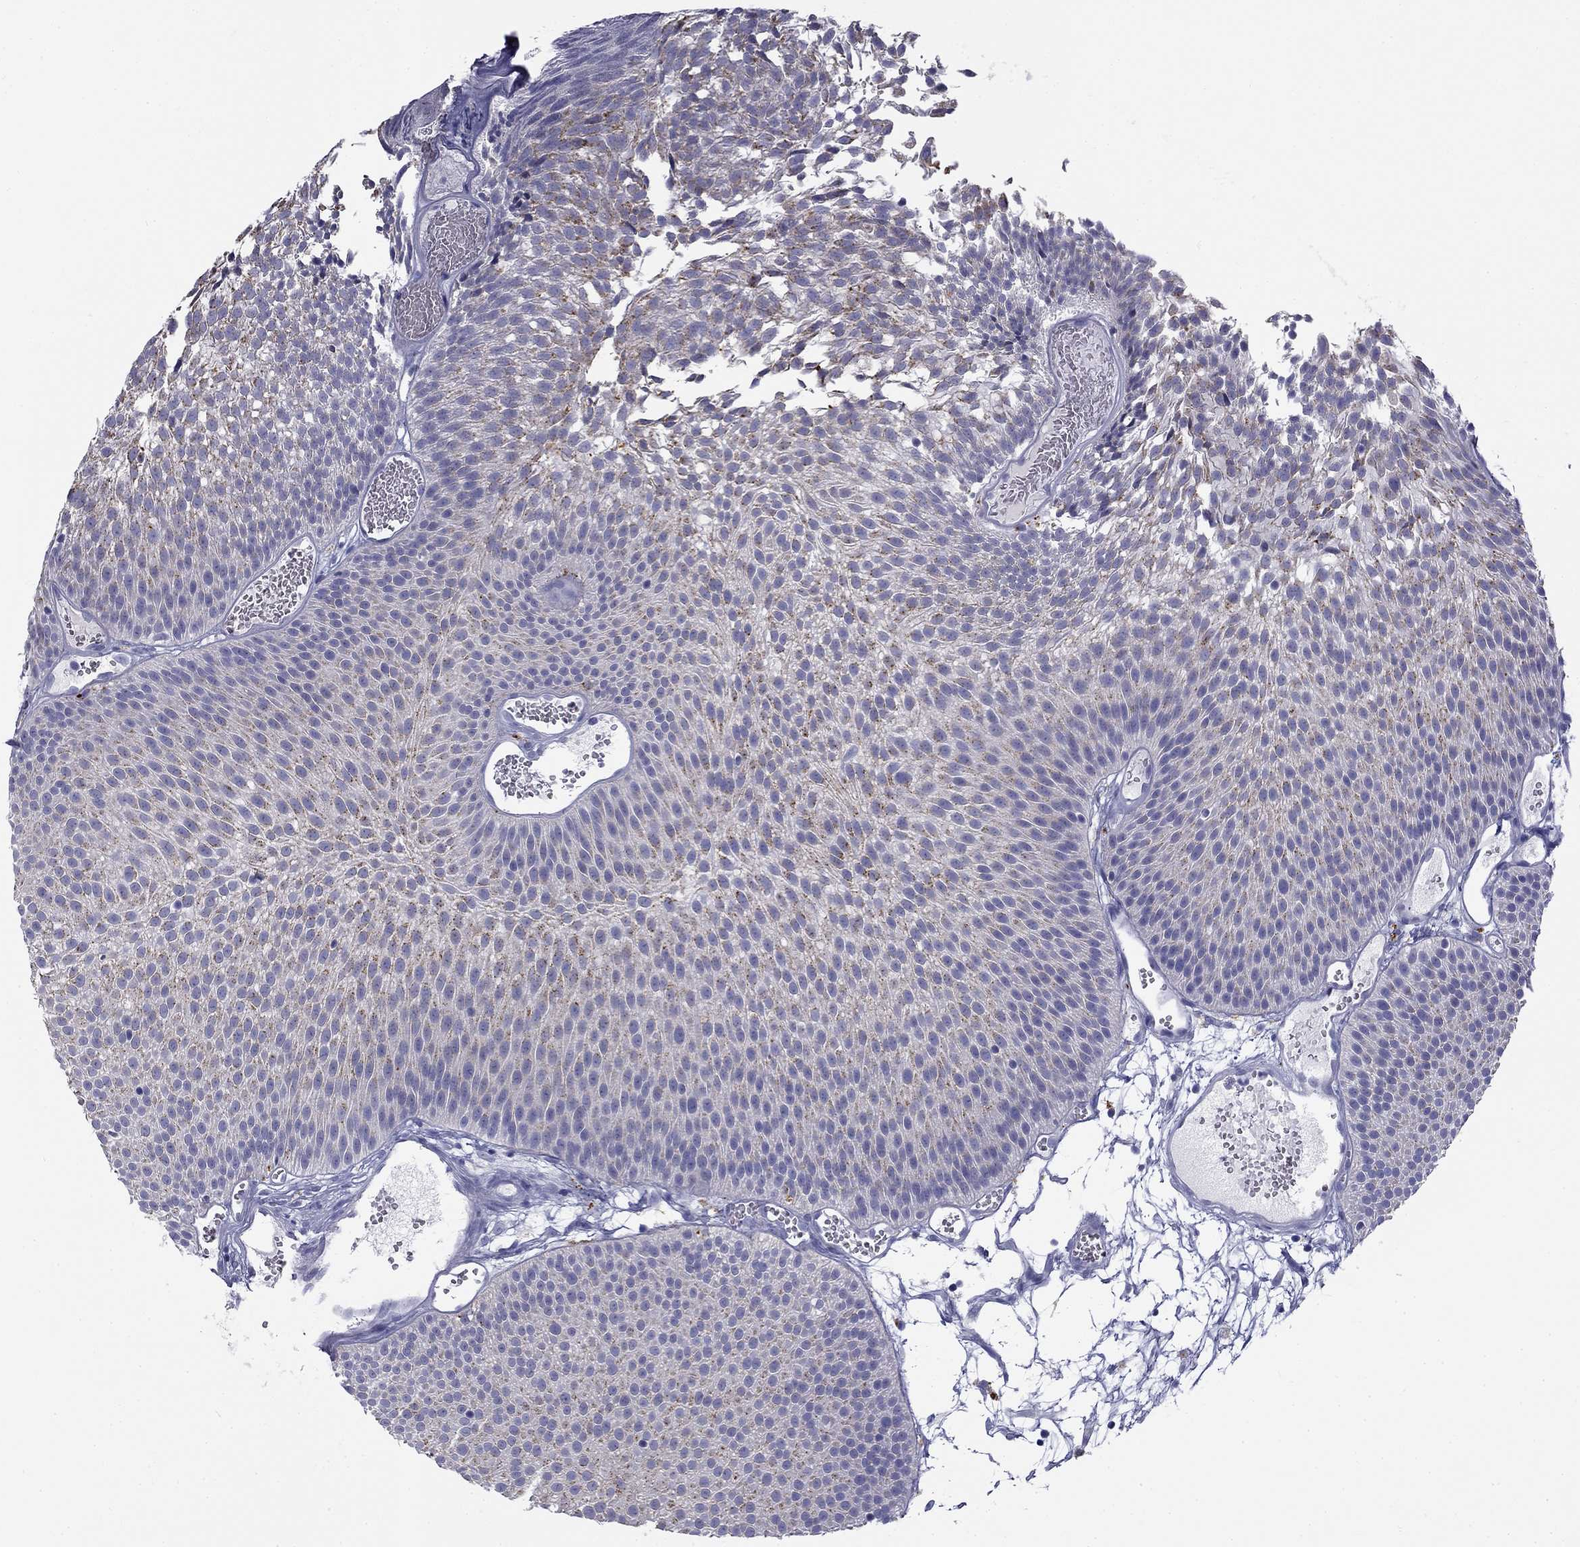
{"staining": {"intensity": "moderate", "quantity": ">75%", "location": "cytoplasmic/membranous"}, "tissue": "urothelial cancer", "cell_type": "Tumor cells", "image_type": "cancer", "snomed": [{"axis": "morphology", "description": "Urothelial carcinoma, Low grade"}, {"axis": "topography", "description": "Urinary bladder"}], "caption": "A photomicrograph showing moderate cytoplasmic/membranous positivity in approximately >75% of tumor cells in urothelial cancer, as visualized by brown immunohistochemical staining.", "gene": "CLPSL2", "patient": {"sex": "male", "age": 52}}